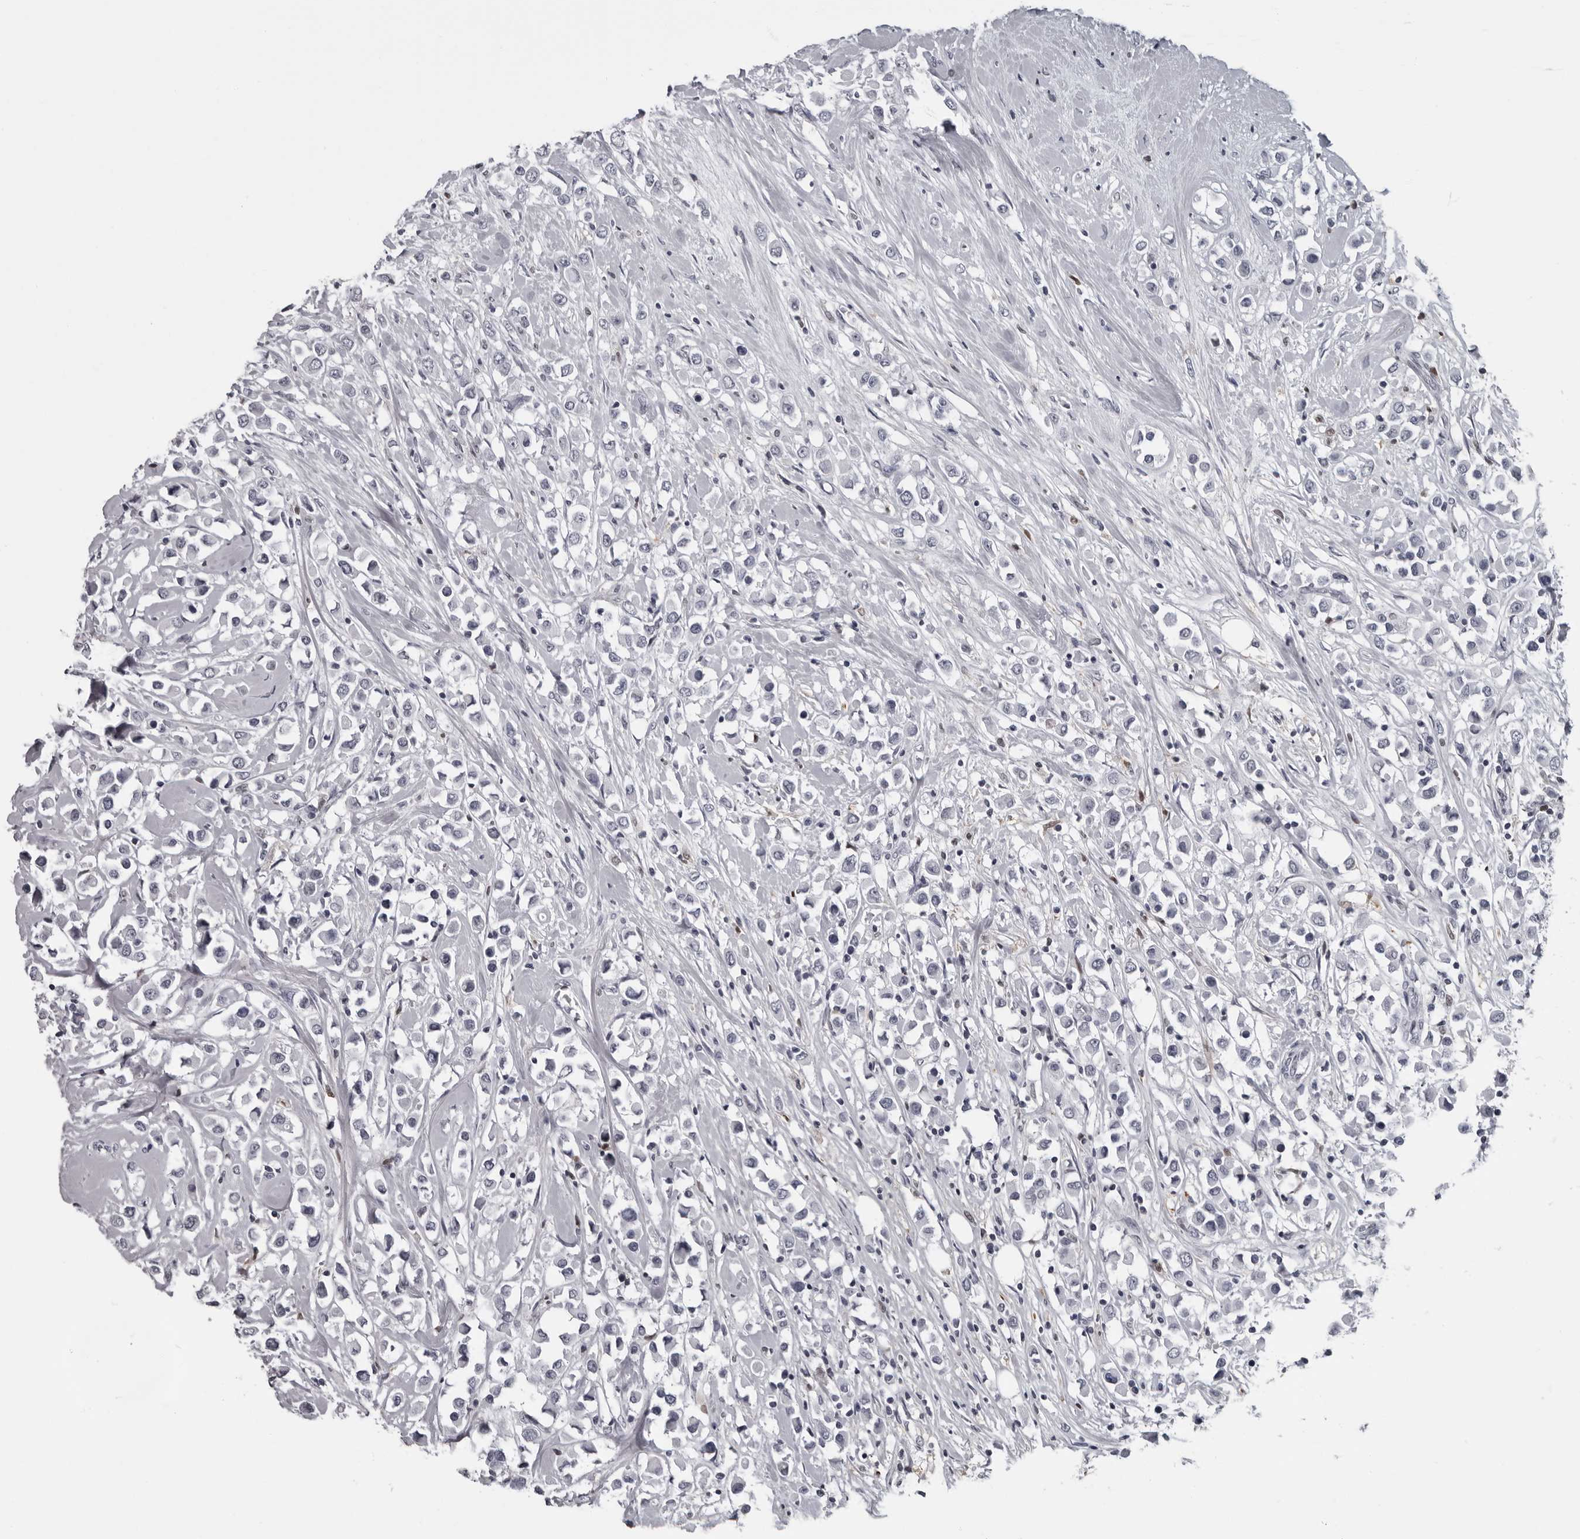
{"staining": {"intensity": "negative", "quantity": "none", "location": "none"}, "tissue": "breast cancer", "cell_type": "Tumor cells", "image_type": "cancer", "snomed": [{"axis": "morphology", "description": "Duct carcinoma"}, {"axis": "topography", "description": "Breast"}], "caption": "This micrograph is of breast cancer stained with immunohistochemistry to label a protein in brown with the nuclei are counter-stained blue. There is no positivity in tumor cells. The staining was performed using DAB to visualize the protein expression in brown, while the nuclei were stained in blue with hematoxylin (Magnification: 20x).", "gene": "LZIC", "patient": {"sex": "female", "age": 61}}